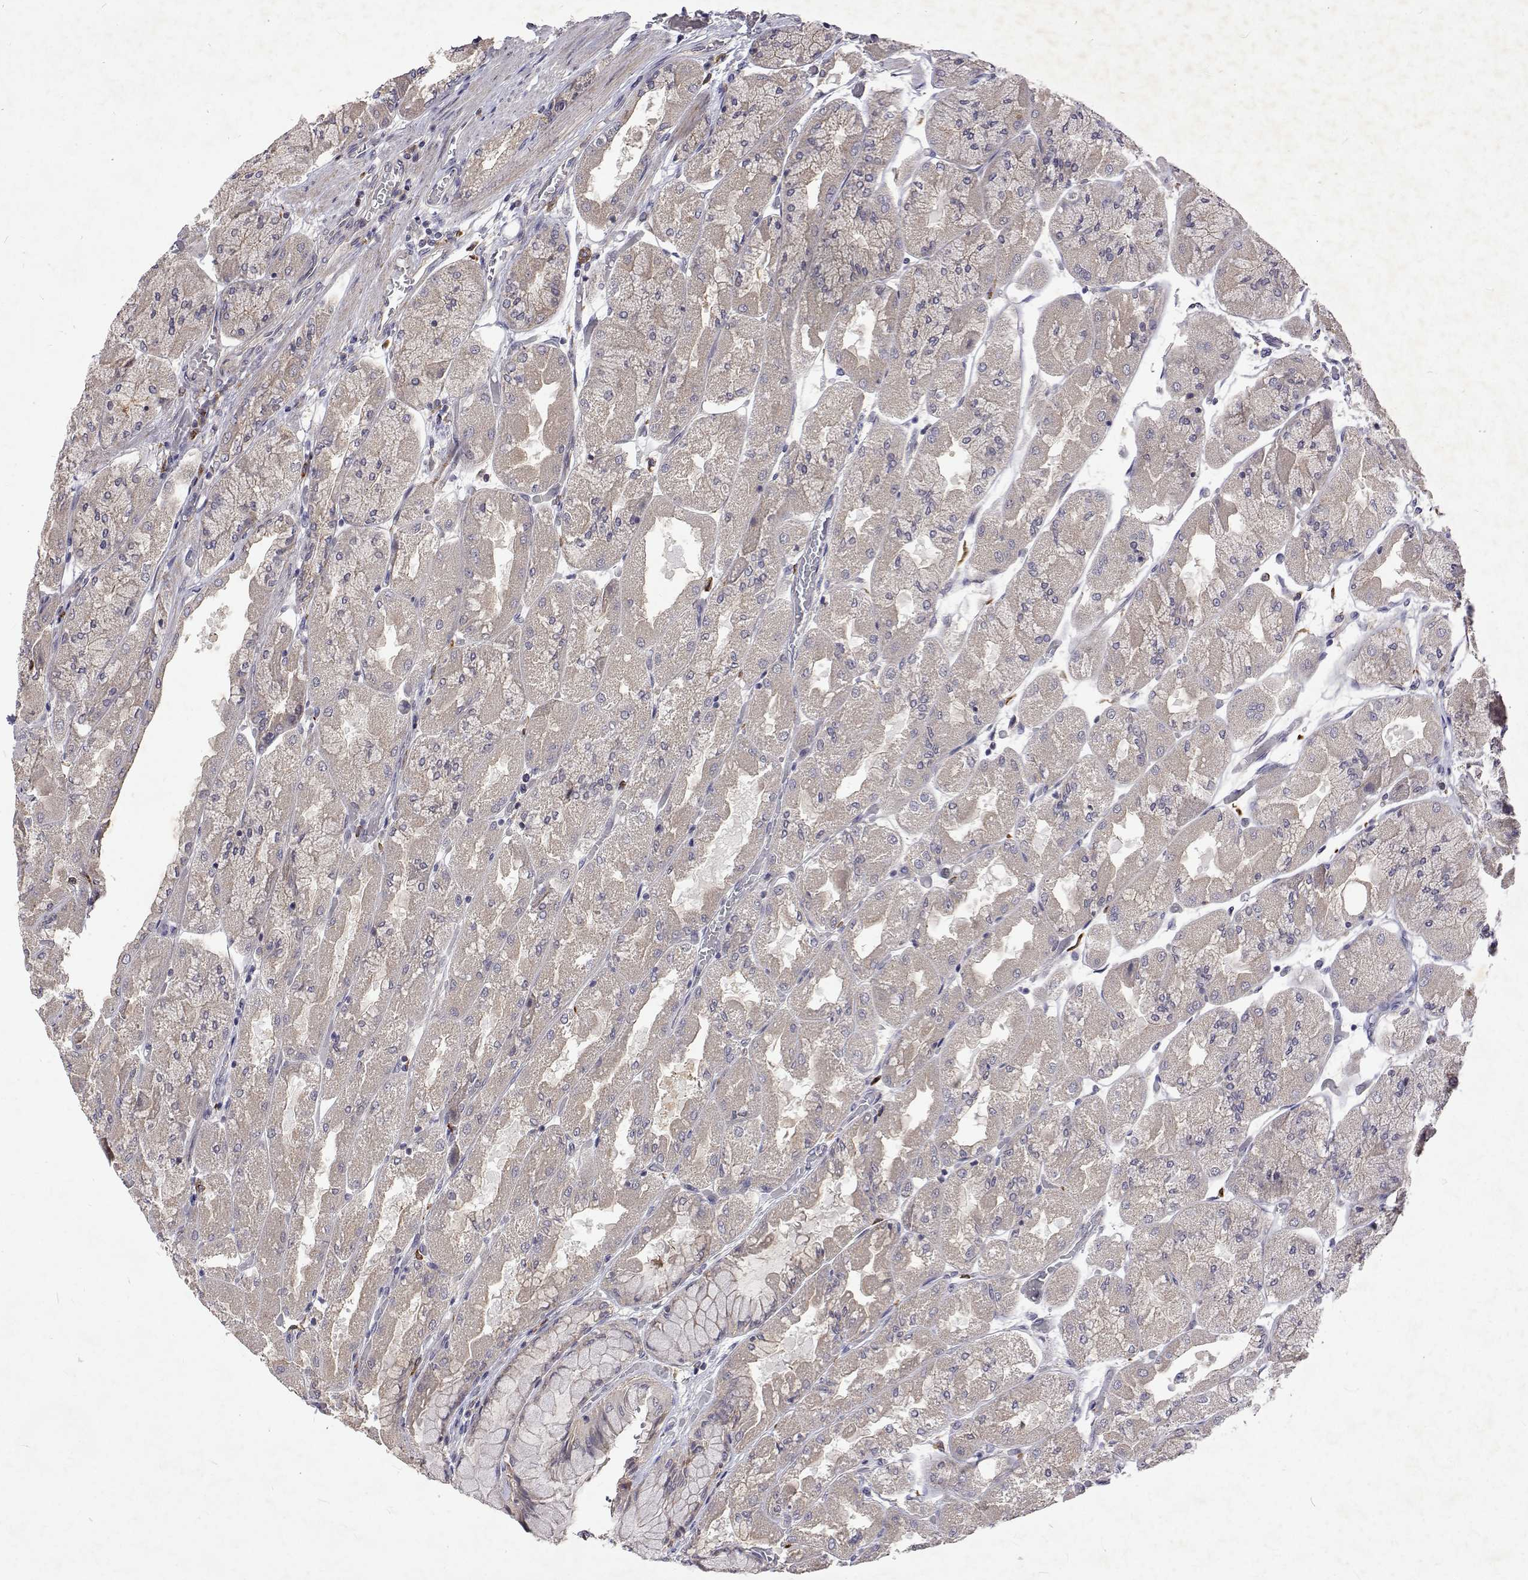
{"staining": {"intensity": "weak", "quantity": "25%-75%", "location": "cytoplasmic/membranous"}, "tissue": "stomach", "cell_type": "Glandular cells", "image_type": "normal", "snomed": [{"axis": "morphology", "description": "Normal tissue, NOS"}, {"axis": "topography", "description": "Stomach"}], "caption": "Immunohistochemical staining of benign stomach shows 25%-75% levels of weak cytoplasmic/membranous protein staining in approximately 25%-75% of glandular cells.", "gene": "ALKBH8", "patient": {"sex": "female", "age": 61}}